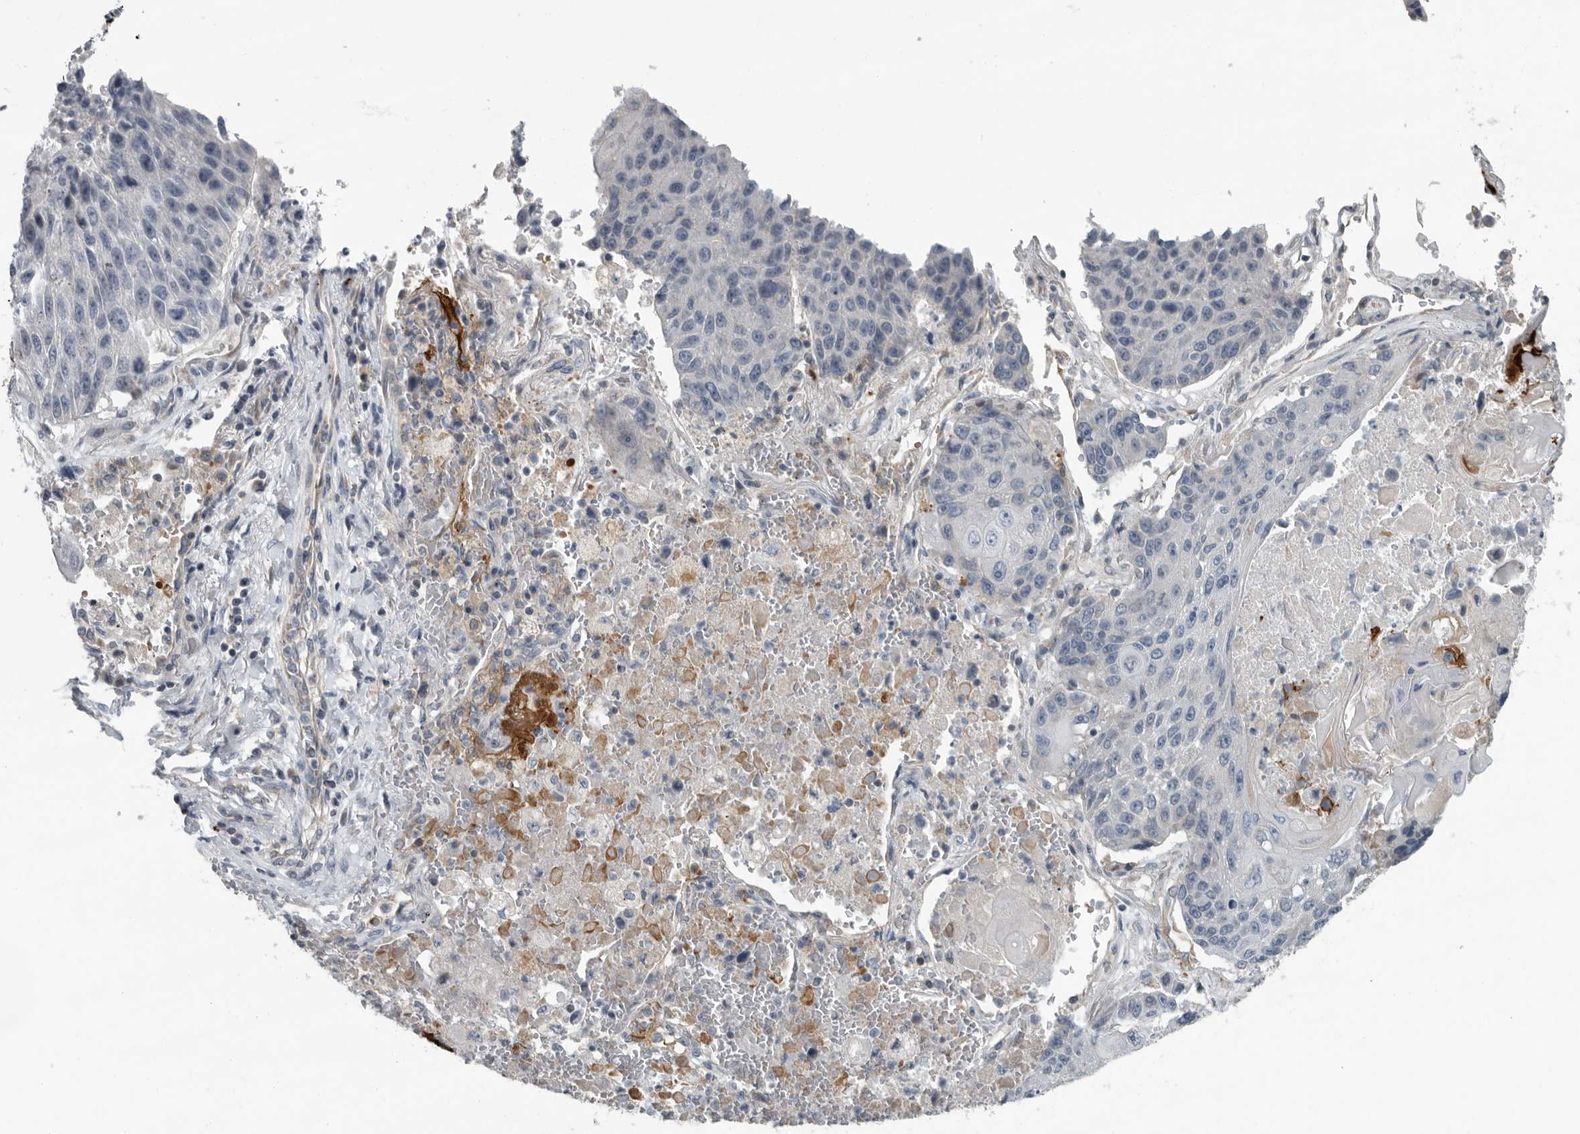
{"staining": {"intensity": "negative", "quantity": "none", "location": "none"}, "tissue": "lung cancer", "cell_type": "Tumor cells", "image_type": "cancer", "snomed": [{"axis": "morphology", "description": "Squamous cell carcinoma, NOS"}, {"axis": "topography", "description": "Lung"}], "caption": "Immunohistochemistry image of neoplastic tissue: human lung cancer (squamous cell carcinoma) stained with DAB shows no significant protein positivity in tumor cells.", "gene": "MPP3", "patient": {"sex": "male", "age": 61}}